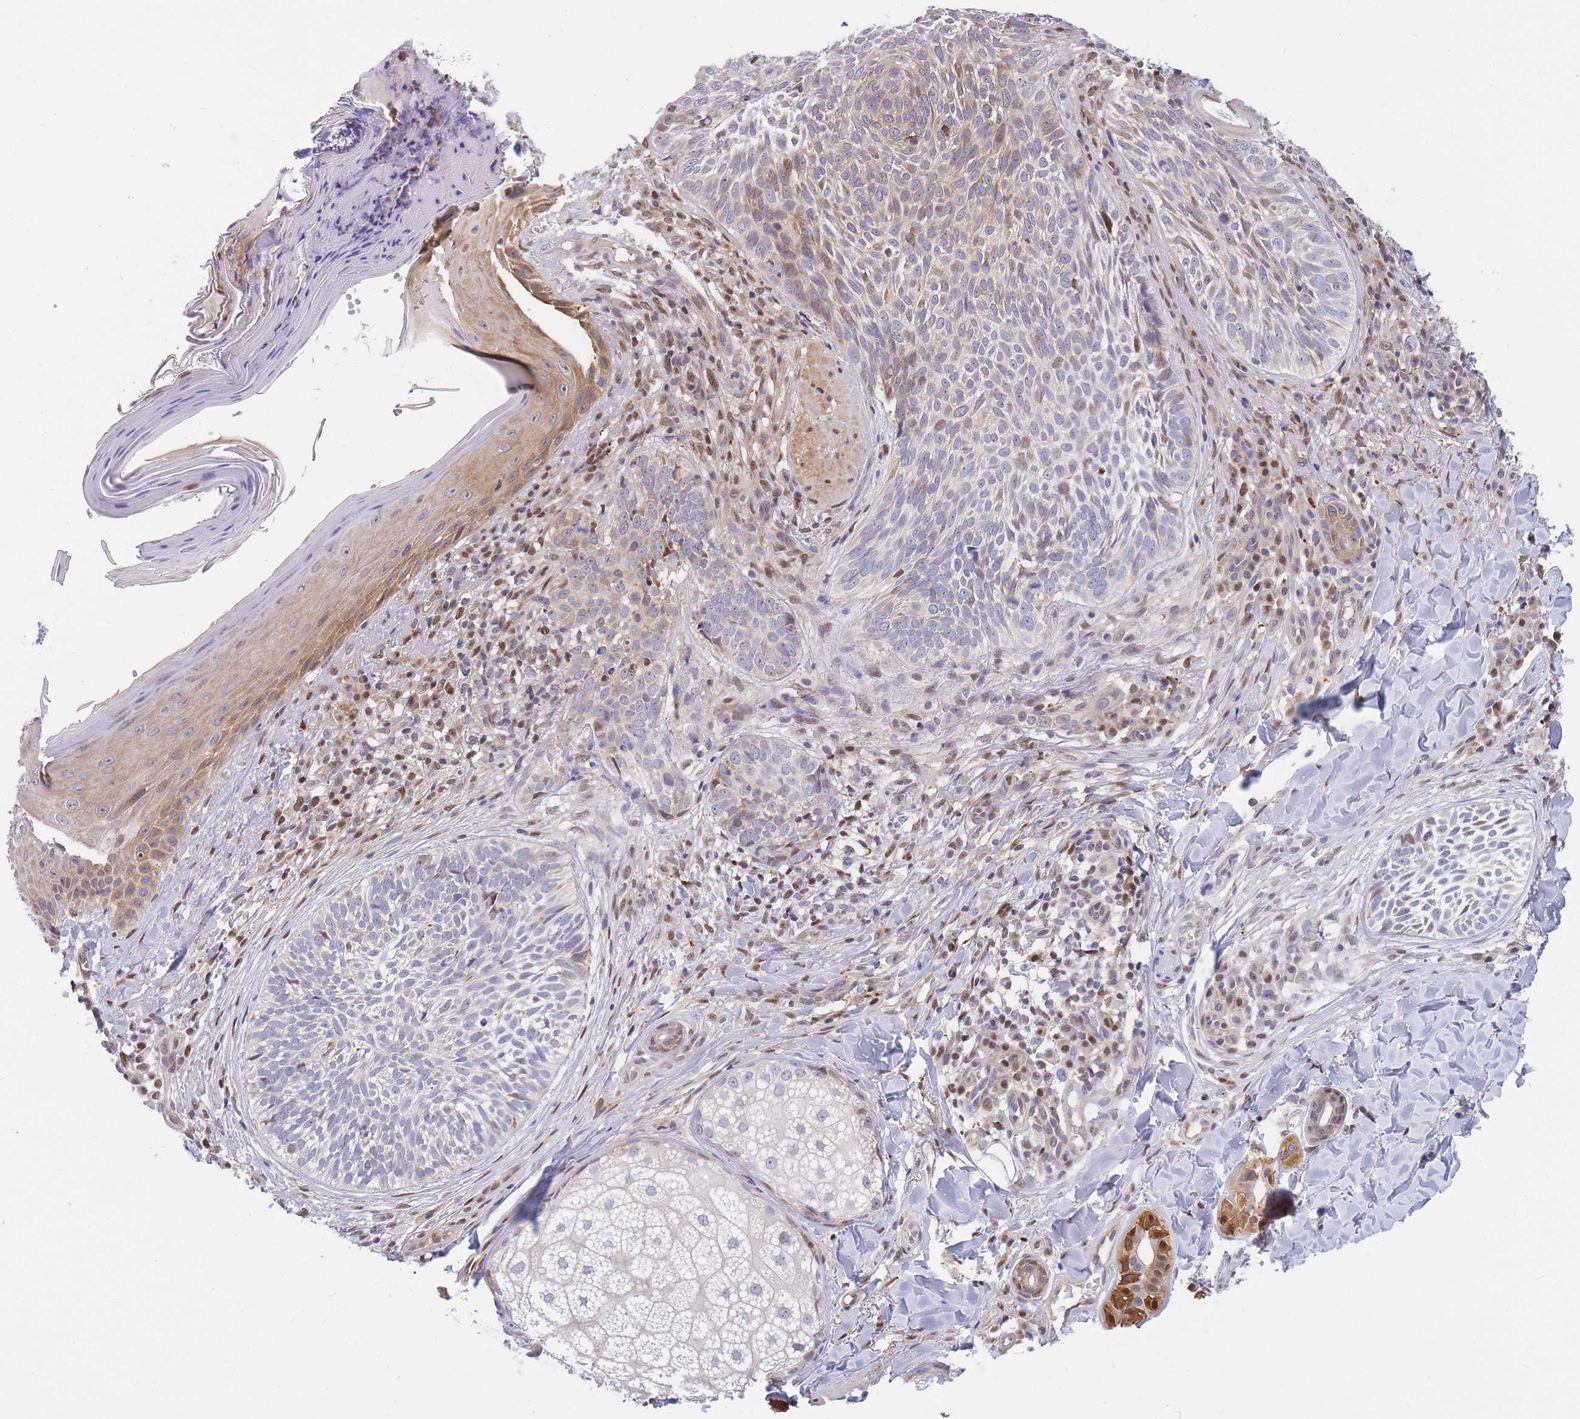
{"staining": {"intensity": "weak", "quantity": "<25%", "location": "cytoplasmic/membranous,nuclear"}, "tissue": "skin cancer", "cell_type": "Tumor cells", "image_type": "cancer", "snomed": [{"axis": "morphology", "description": "Basal cell carcinoma"}, {"axis": "topography", "description": "Skin"}], "caption": "Immunohistochemistry of human skin cancer exhibits no expression in tumor cells.", "gene": "CRACD", "patient": {"sex": "female", "age": 61}}